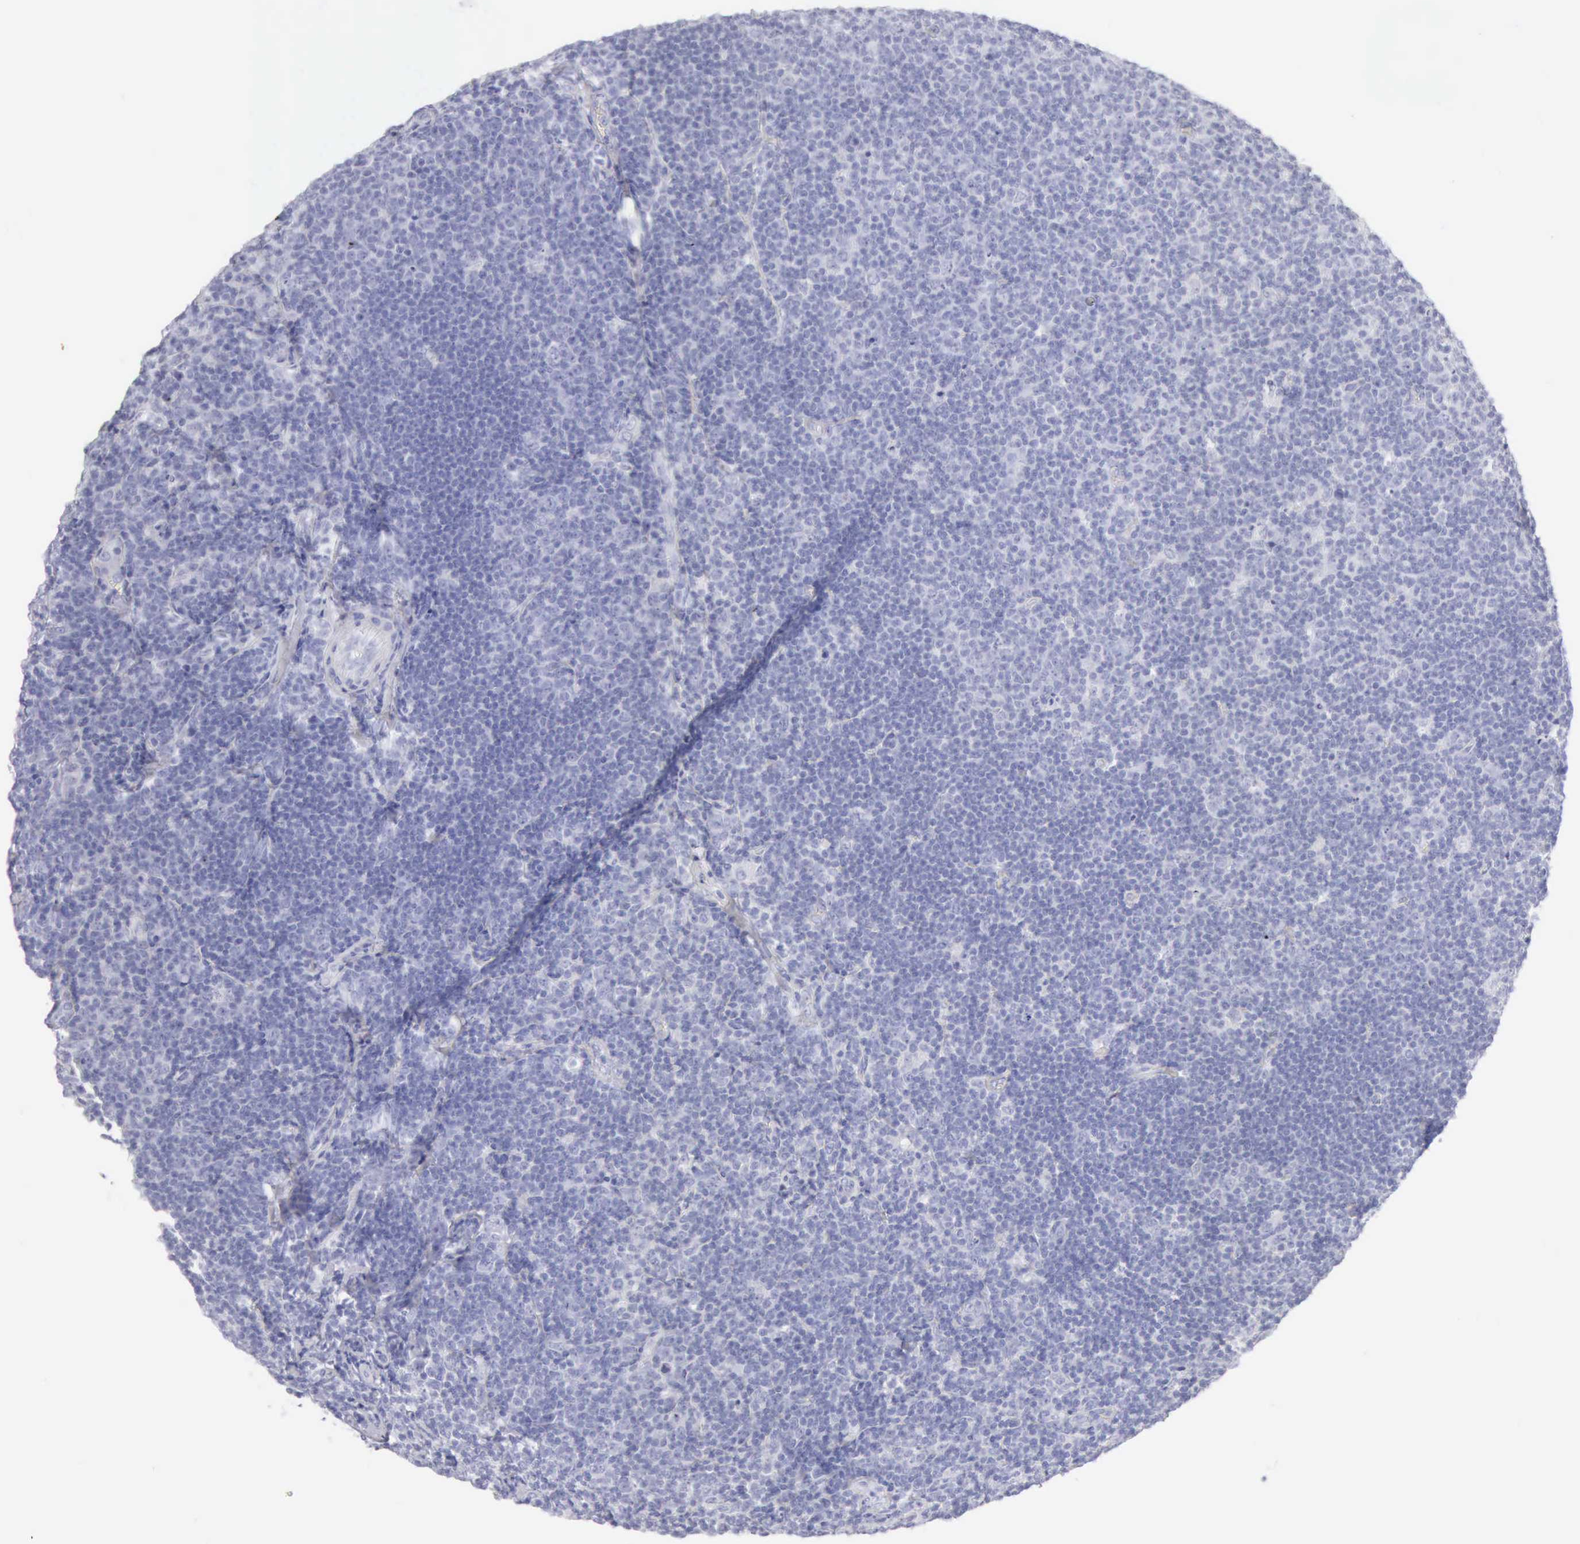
{"staining": {"intensity": "negative", "quantity": "none", "location": "none"}, "tissue": "lymphoma", "cell_type": "Tumor cells", "image_type": "cancer", "snomed": [{"axis": "morphology", "description": "Malignant lymphoma, non-Hodgkin's type, Low grade"}, {"axis": "topography", "description": "Lymph node"}], "caption": "DAB (3,3'-diaminobenzidine) immunohistochemical staining of lymphoma displays no significant positivity in tumor cells.", "gene": "KRT5", "patient": {"sex": "male", "age": 74}}